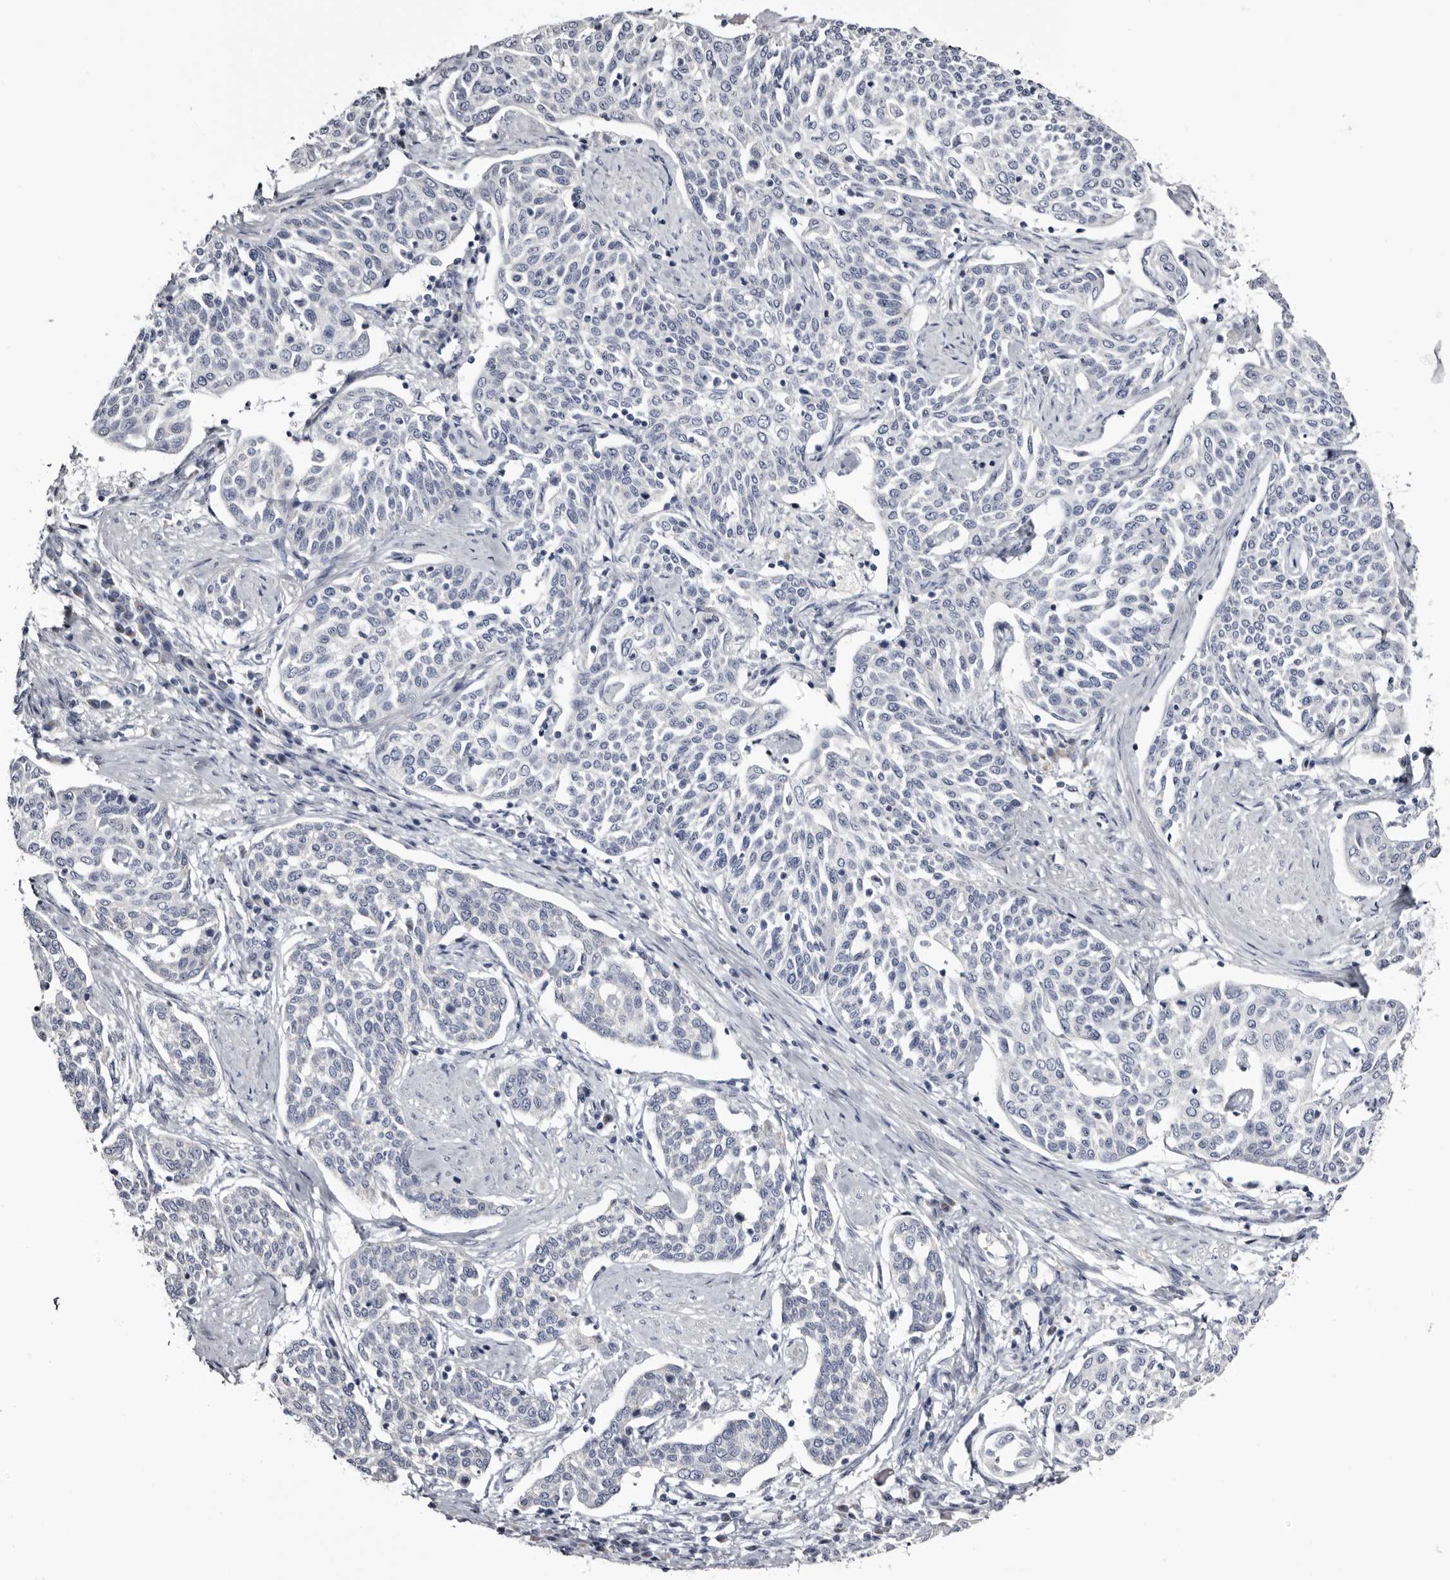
{"staining": {"intensity": "negative", "quantity": "none", "location": "none"}, "tissue": "cervical cancer", "cell_type": "Tumor cells", "image_type": "cancer", "snomed": [{"axis": "morphology", "description": "Squamous cell carcinoma, NOS"}, {"axis": "topography", "description": "Cervix"}], "caption": "Immunohistochemical staining of human cervical cancer (squamous cell carcinoma) displays no significant expression in tumor cells.", "gene": "CASQ1", "patient": {"sex": "female", "age": 34}}